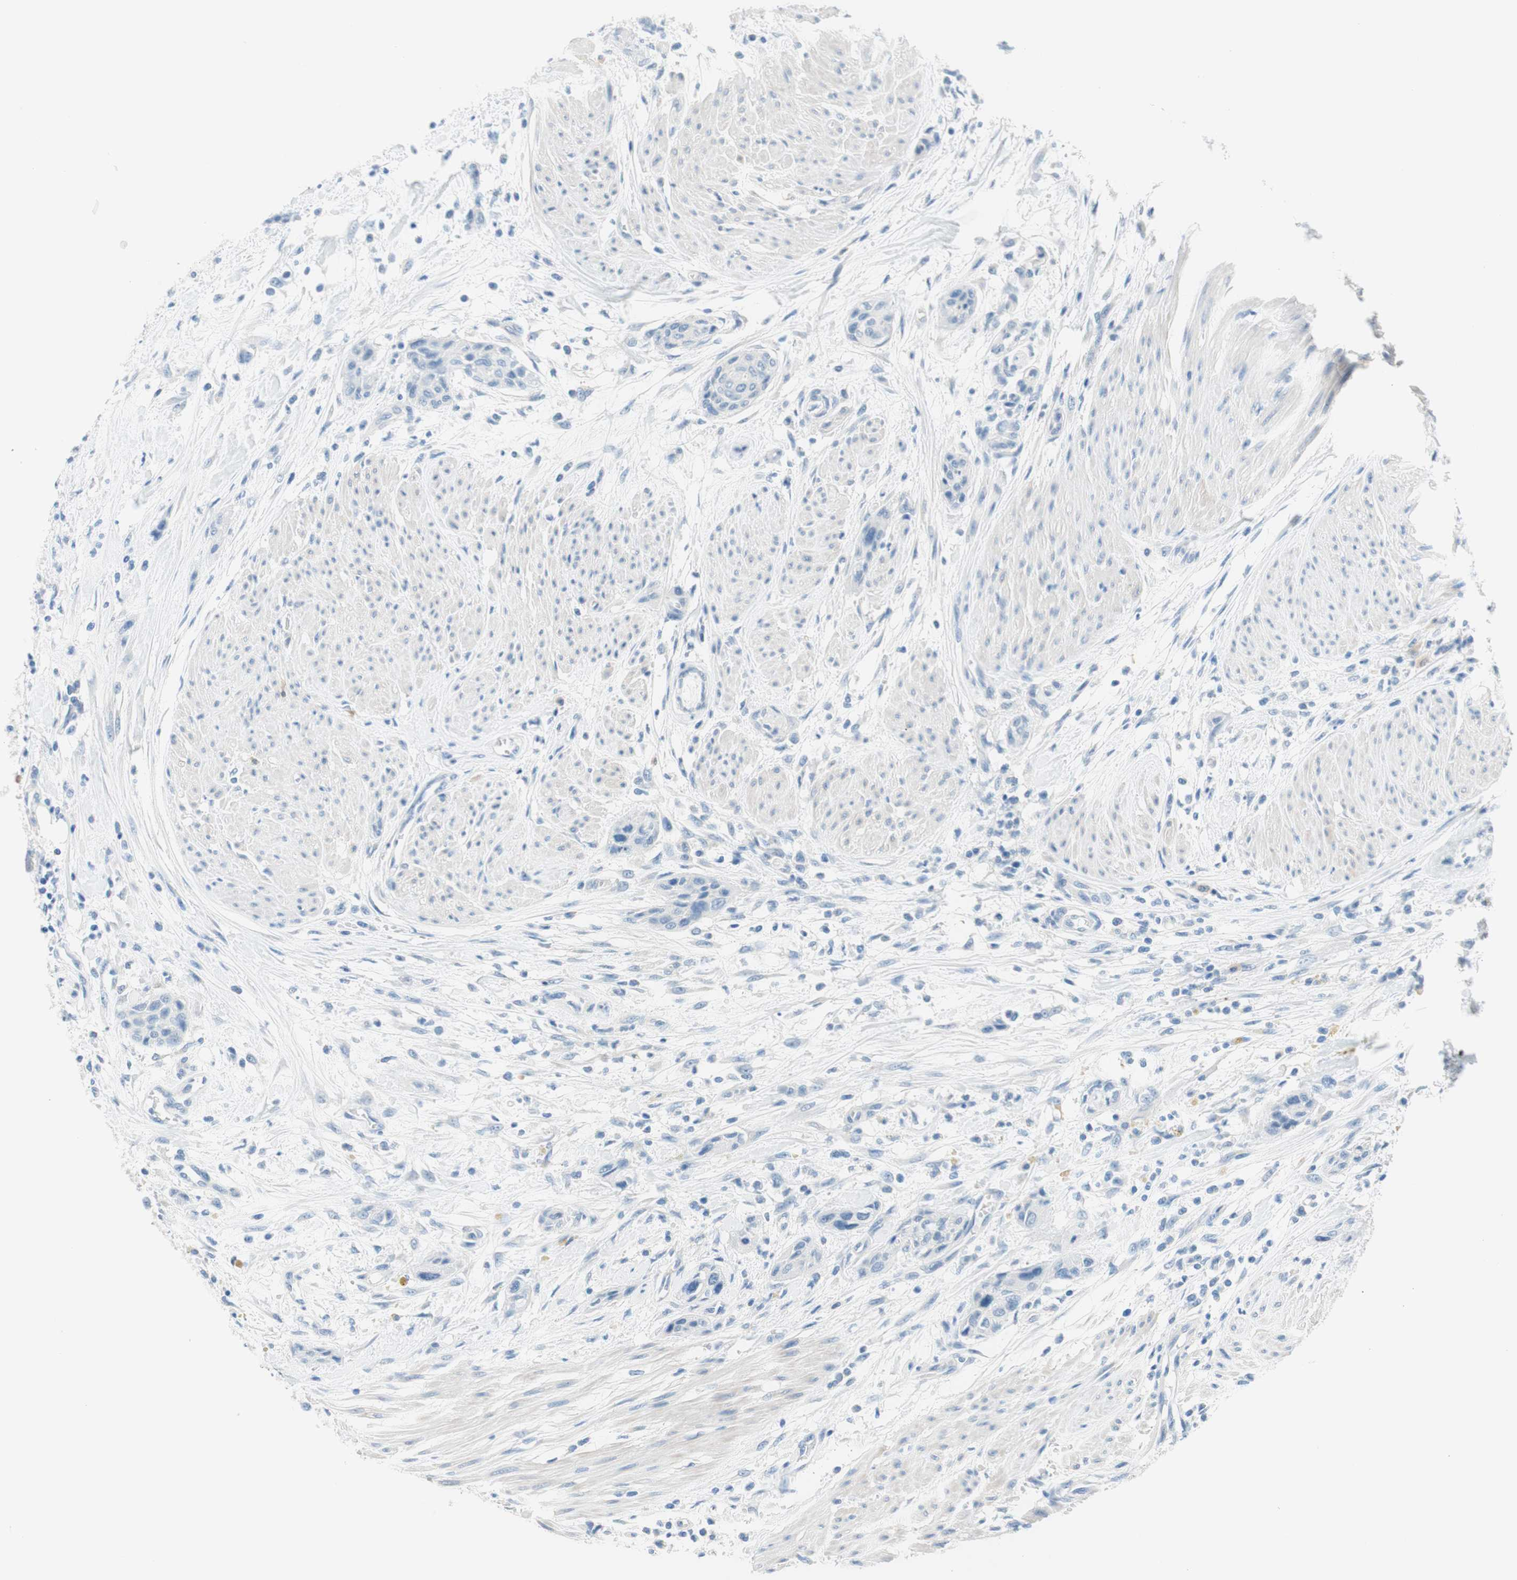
{"staining": {"intensity": "negative", "quantity": "none", "location": "none"}, "tissue": "urothelial cancer", "cell_type": "Tumor cells", "image_type": "cancer", "snomed": [{"axis": "morphology", "description": "Urothelial carcinoma, High grade"}, {"axis": "topography", "description": "Urinary bladder"}], "caption": "This is an immunohistochemistry image of urothelial cancer. There is no positivity in tumor cells.", "gene": "PASD1", "patient": {"sex": "male", "age": 35}}